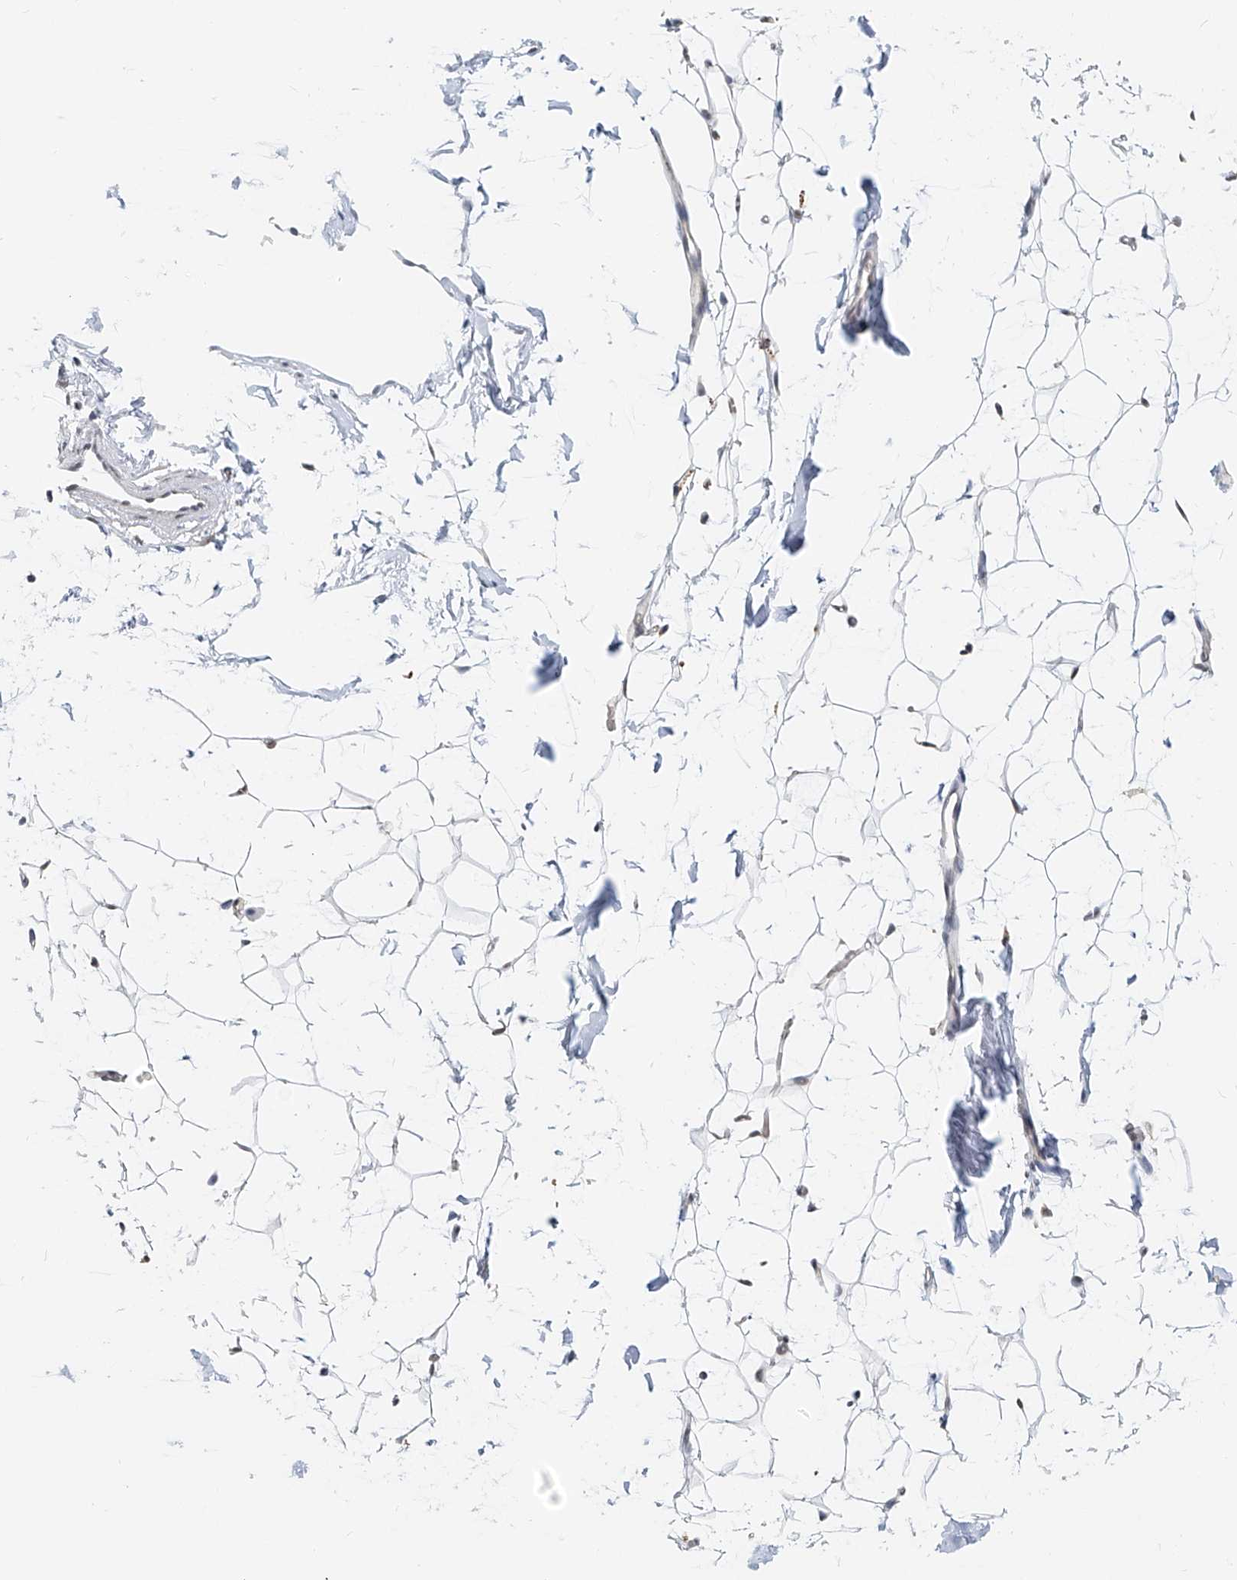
{"staining": {"intensity": "weak", "quantity": "25%-75%", "location": "nuclear"}, "tissue": "adipose tissue", "cell_type": "Adipocytes", "image_type": "normal", "snomed": [{"axis": "morphology", "description": "Normal tissue, NOS"}, {"axis": "topography", "description": "Breast"}], "caption": "Immunohistochemistry (DAB (3,3'-diaminobenzidine)) staining of normal human adipose tissue displays weak nuclear protein staining in approximately 25%-75% of adipocytes. The protein is stained brown, and the nuclei are stained in blue (DAB IHC with brightfield microscopy, high magnification).", "gene": "SASH1", "patient": {"sex": "female", "age": 23}}